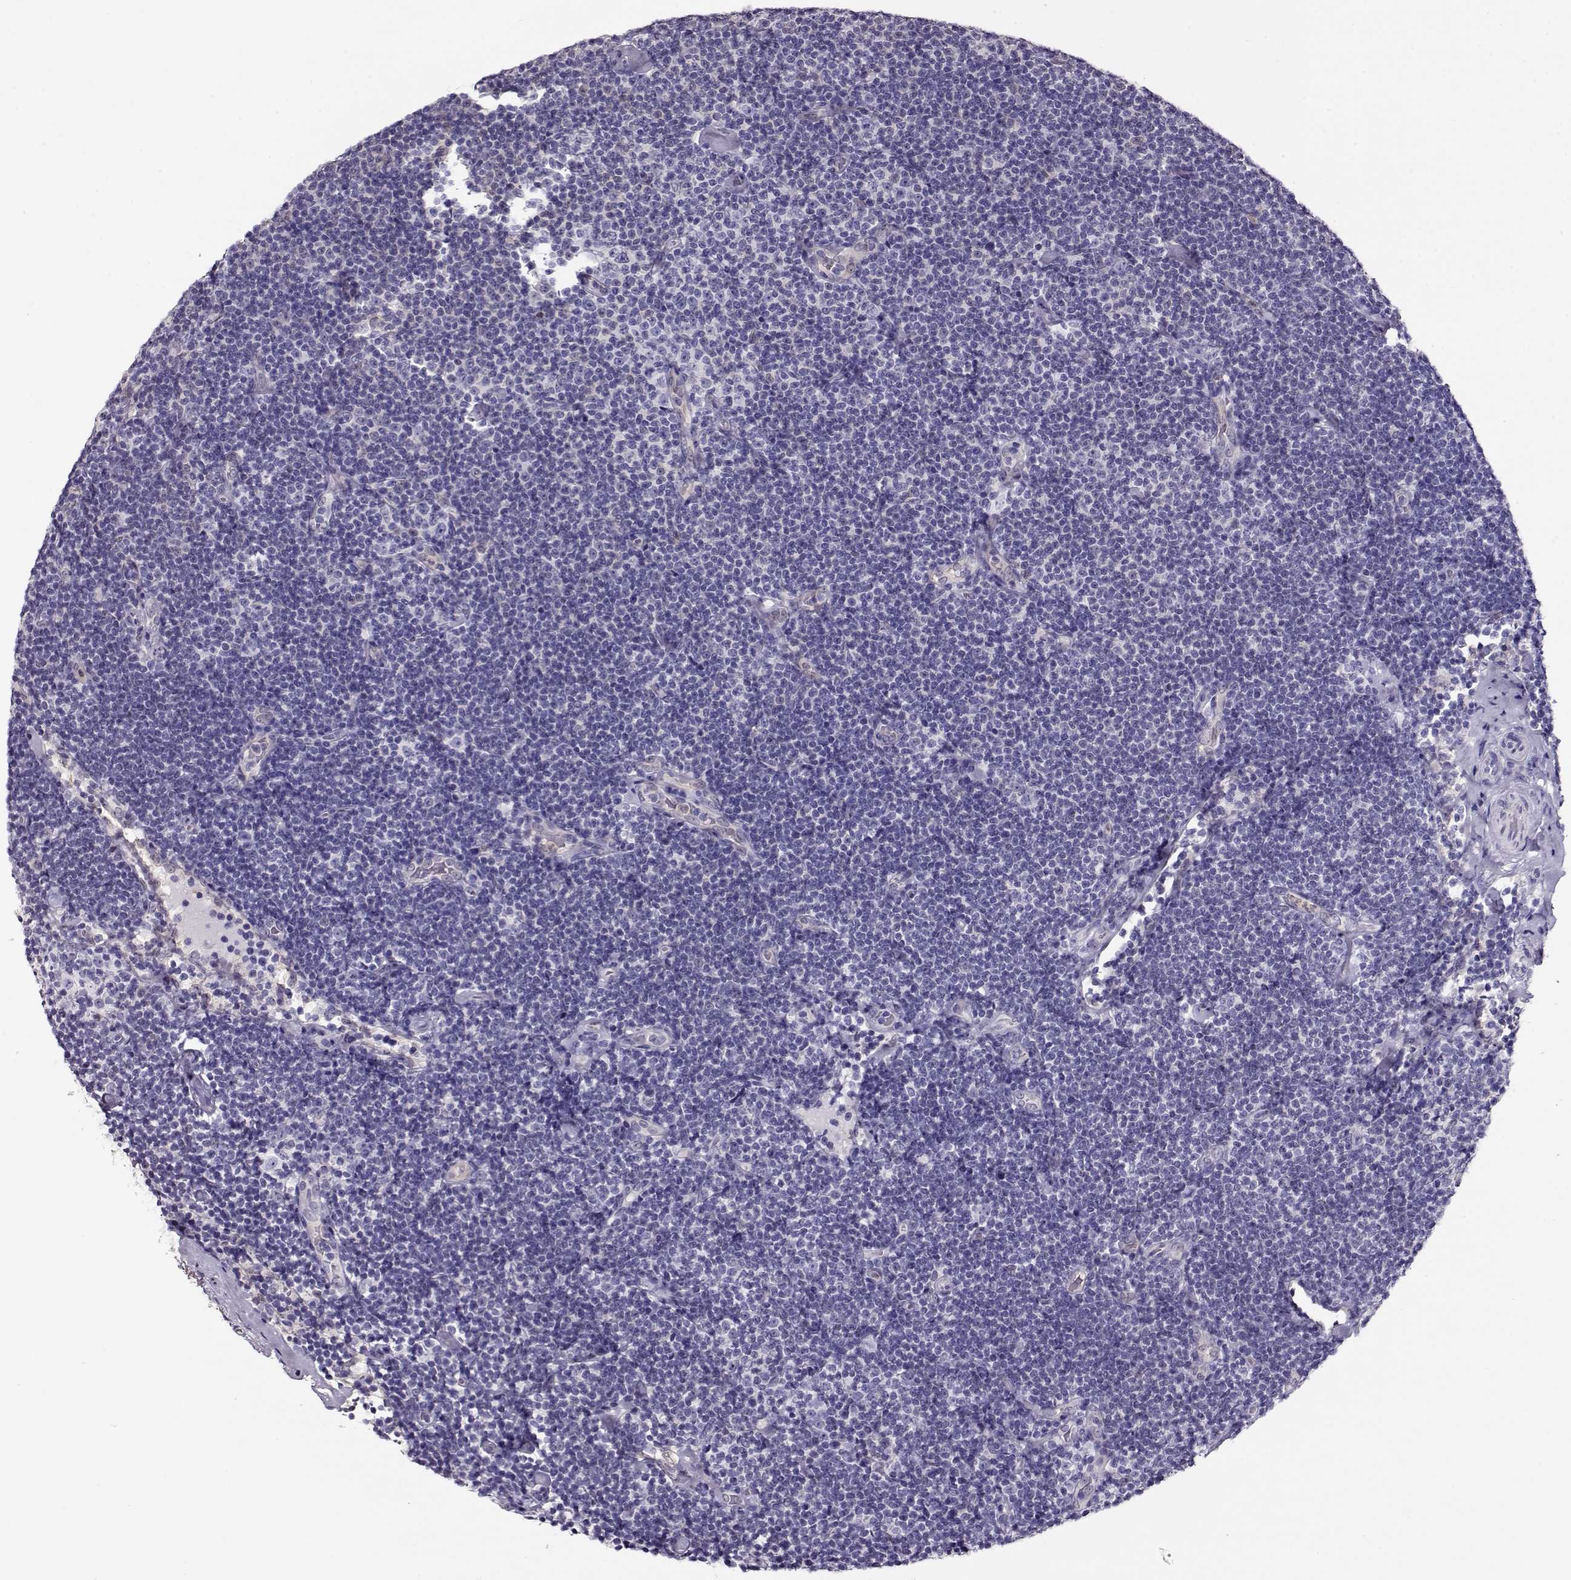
{"staining": {"intensity": "negative", "quantity": "none", "location": "none"}, "tissue": "lymphoma", "cell_type": "Tumor cells", "image_type": "cancer", "snomed": [{"axis": "morphology", "description": "Malignant lymphoma, non-Hodgkin's type, Low grade"}, {"axis": "topography", "description": "Lymph node"}], "caption": "The IHC photomicrograph has no significant staining in tumor cells of low-grade malignant lymphoma, non-Hodgkin's type tissue.", "gene": "CCR8", "patient": {"sex": "male", "age": 81}}